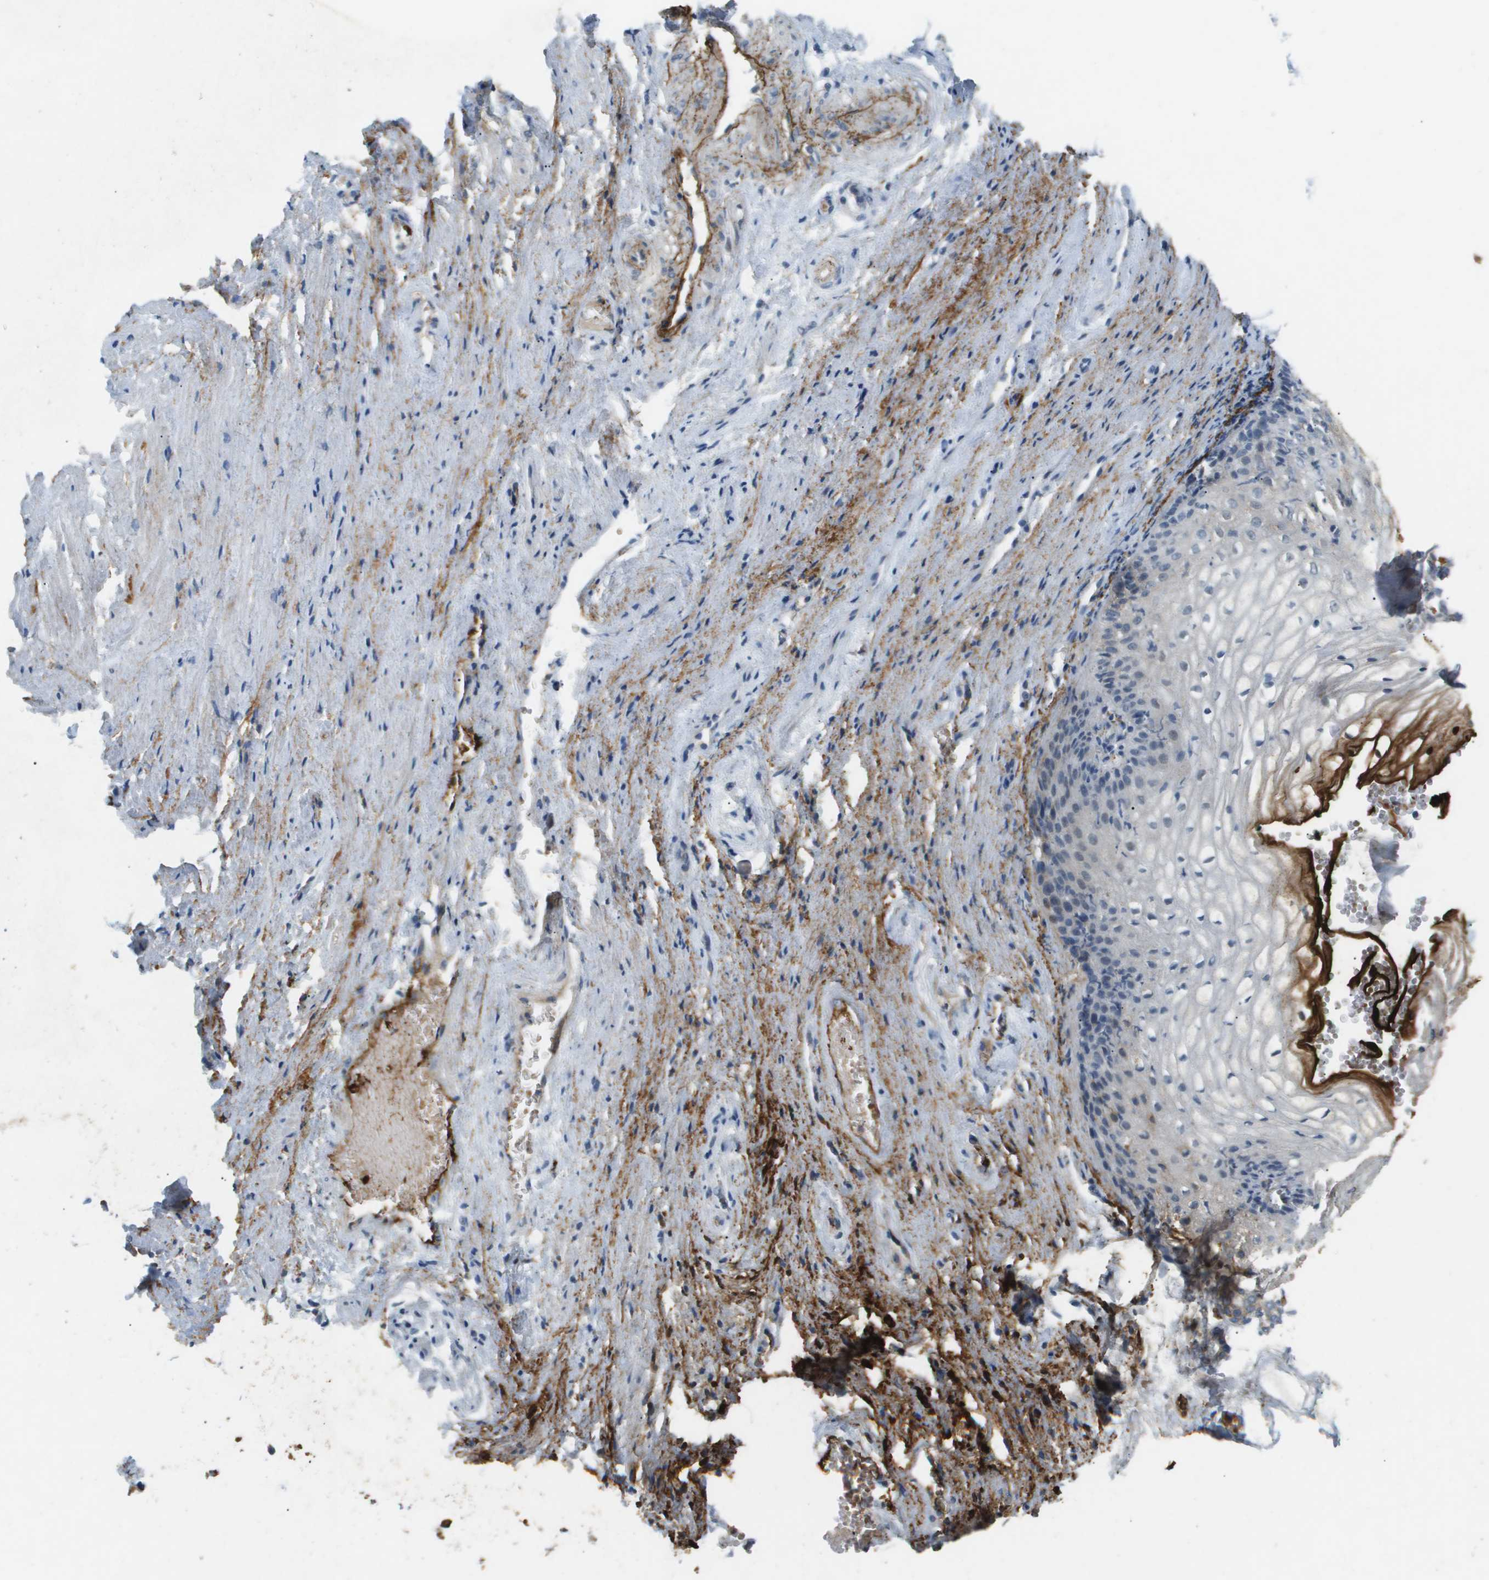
{"staining": {"intensity": "negative", "quantity": "none", "location": "none"}, "tissue": "vagina", "cell_type": "Squamous epithelial cells", "image_type": "normal", "snomed": [{"axis": "morphology", "description": "Normal tissue, NOS"}, {"axis": "topography", "description": "Vagina"}], "caption": "DAB immunohistochemical staining of normal human vagina displays no significant positivity in squamous epithelial cells. (DAB IHC visualized using brightfield microscopy, high magnification).", "gene": "VTN", "patient": {"sex": "female", "age": 34}}